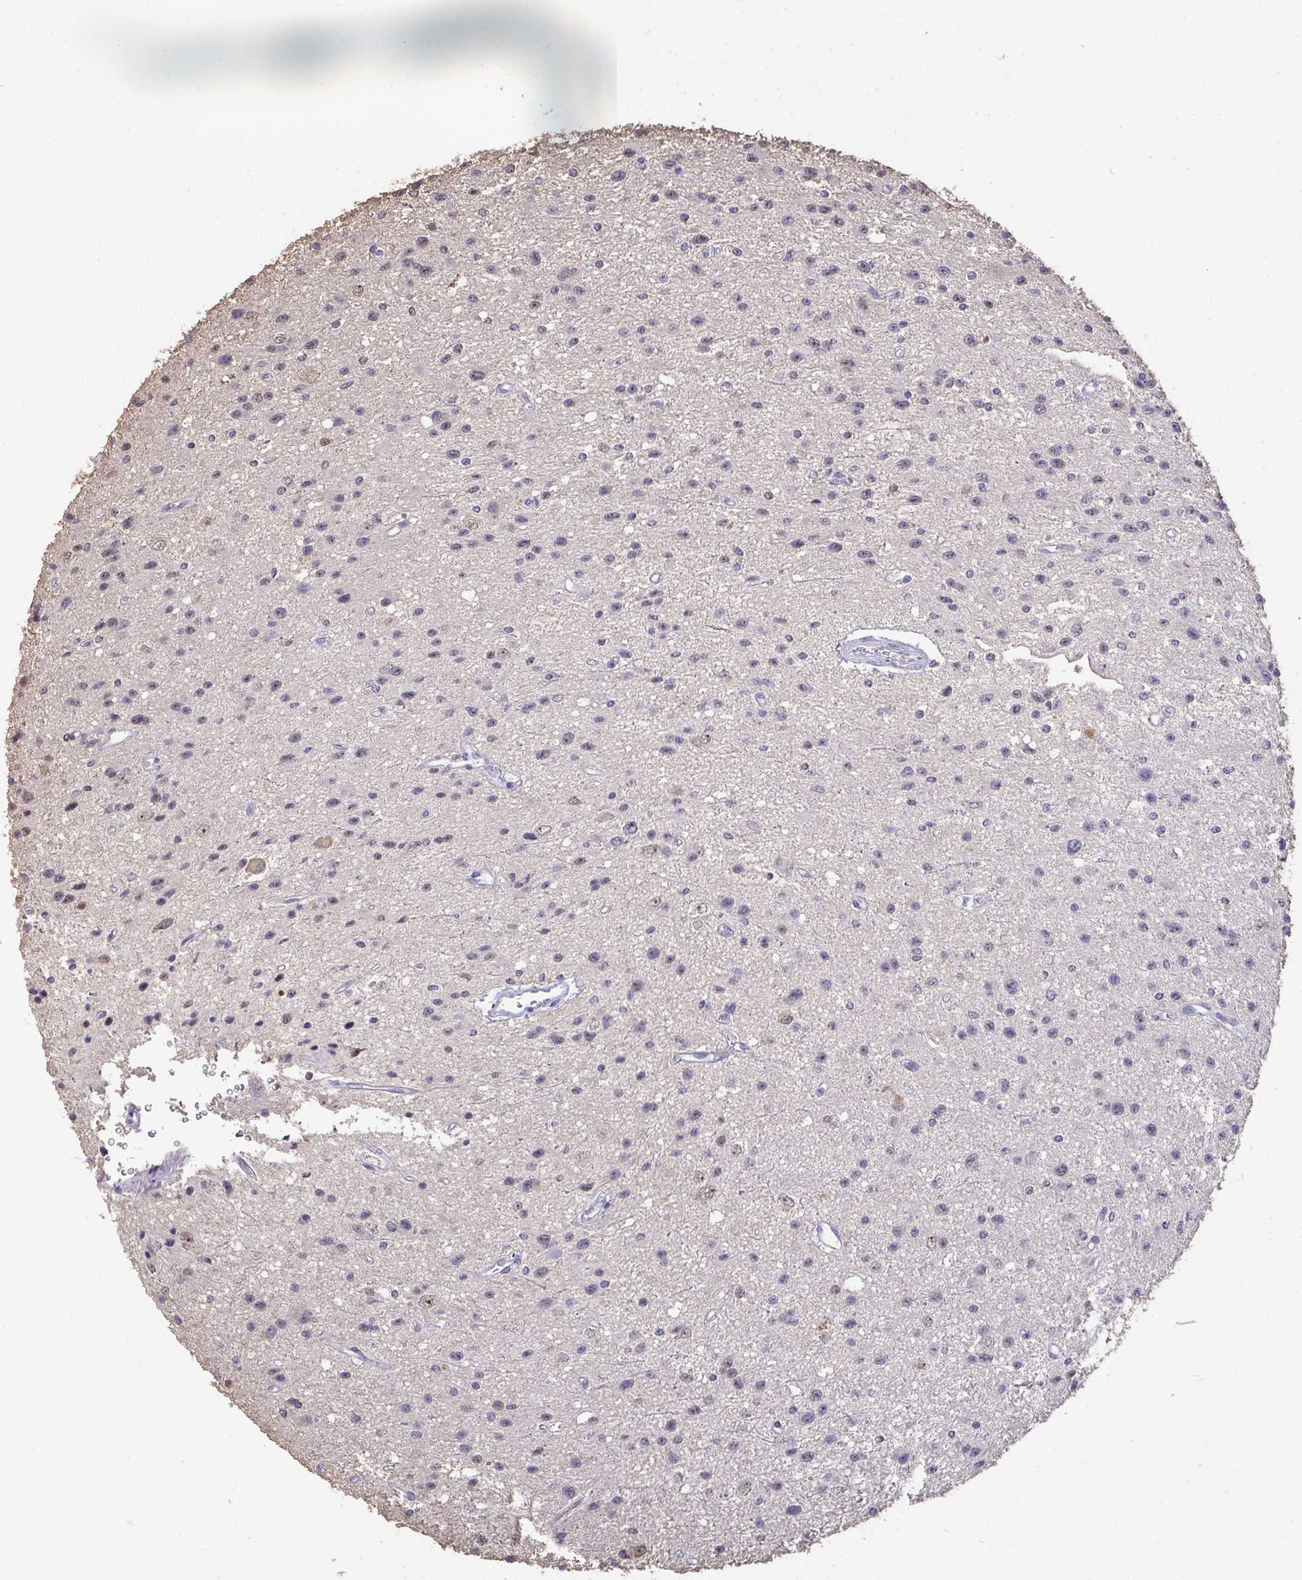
{"staining": {"intensity": "negative", "quantity": "none", "location": "none"}, "tissue": "glioma", "cell_type": "Tumor cells", "image_type": "cancer", "snomed": [{"axis": "morphology", "description": "Glioma, malignant, Low grade"}, {"axis": "topography", "description": "Brain"}], "caption": "Tumor cells are negative for protein expression in human low-grade glioma (malignant).", "gene": "SENP3", "patient": {"sex": "male", "age": 43}}